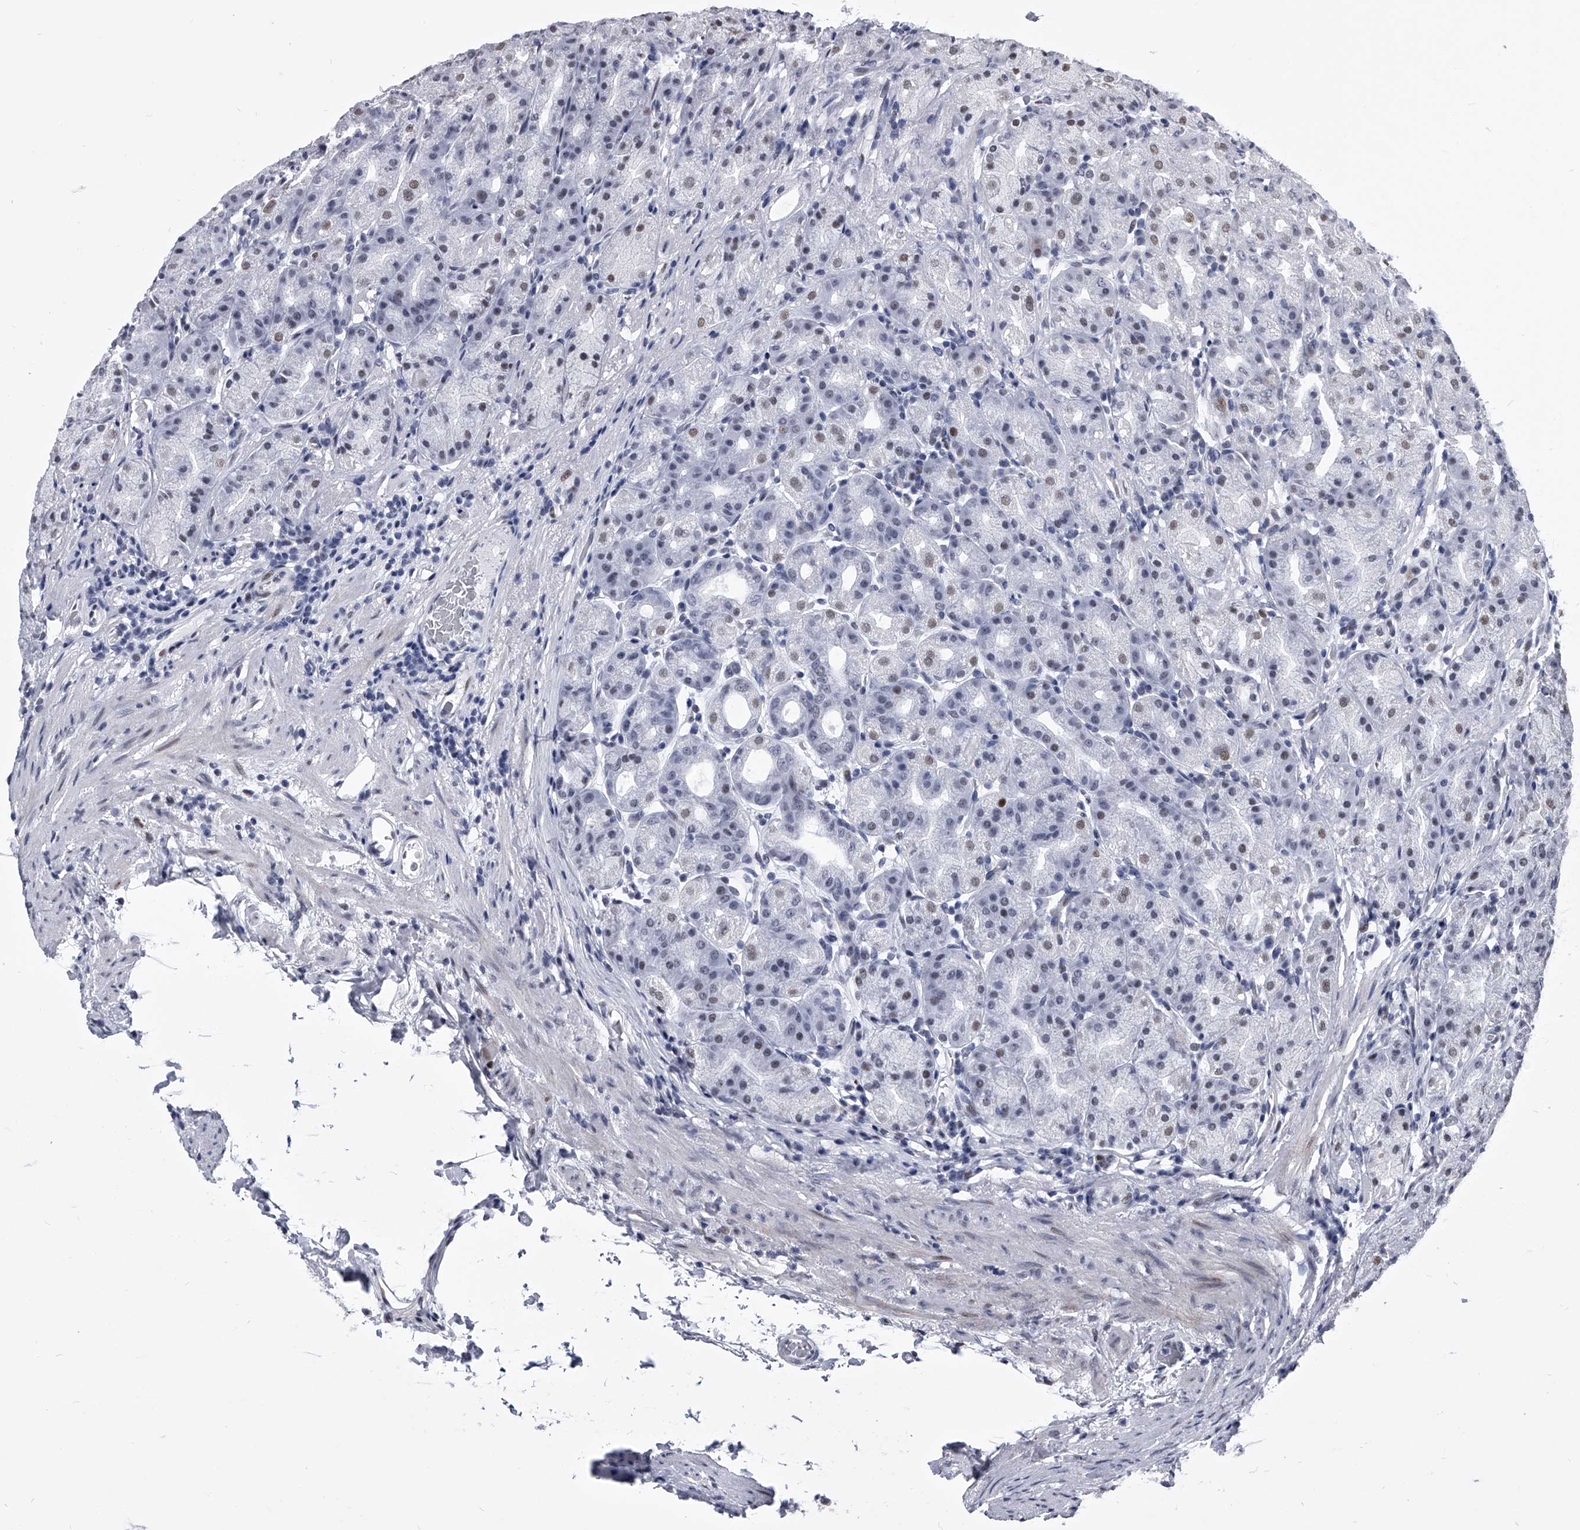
{"staining": {"intensity": "moderate", "quantity": "<25%", "location": "nuclear"}, "tissue": "stomach", "cell_type": "Glandular cells", "image_type": "normal", "snomed": [{"axis": "morphology", "description": "Normal tissue, NOS"}, {"axis": "topography", "description": "Stomach, upper"}], "caption": "A histopathology image of human stomach stained for a protein shows moderate nuclear brown staining in glandular cells.", "gene": "CMTR1", "patient": {"sex": "male", "age": 68}}